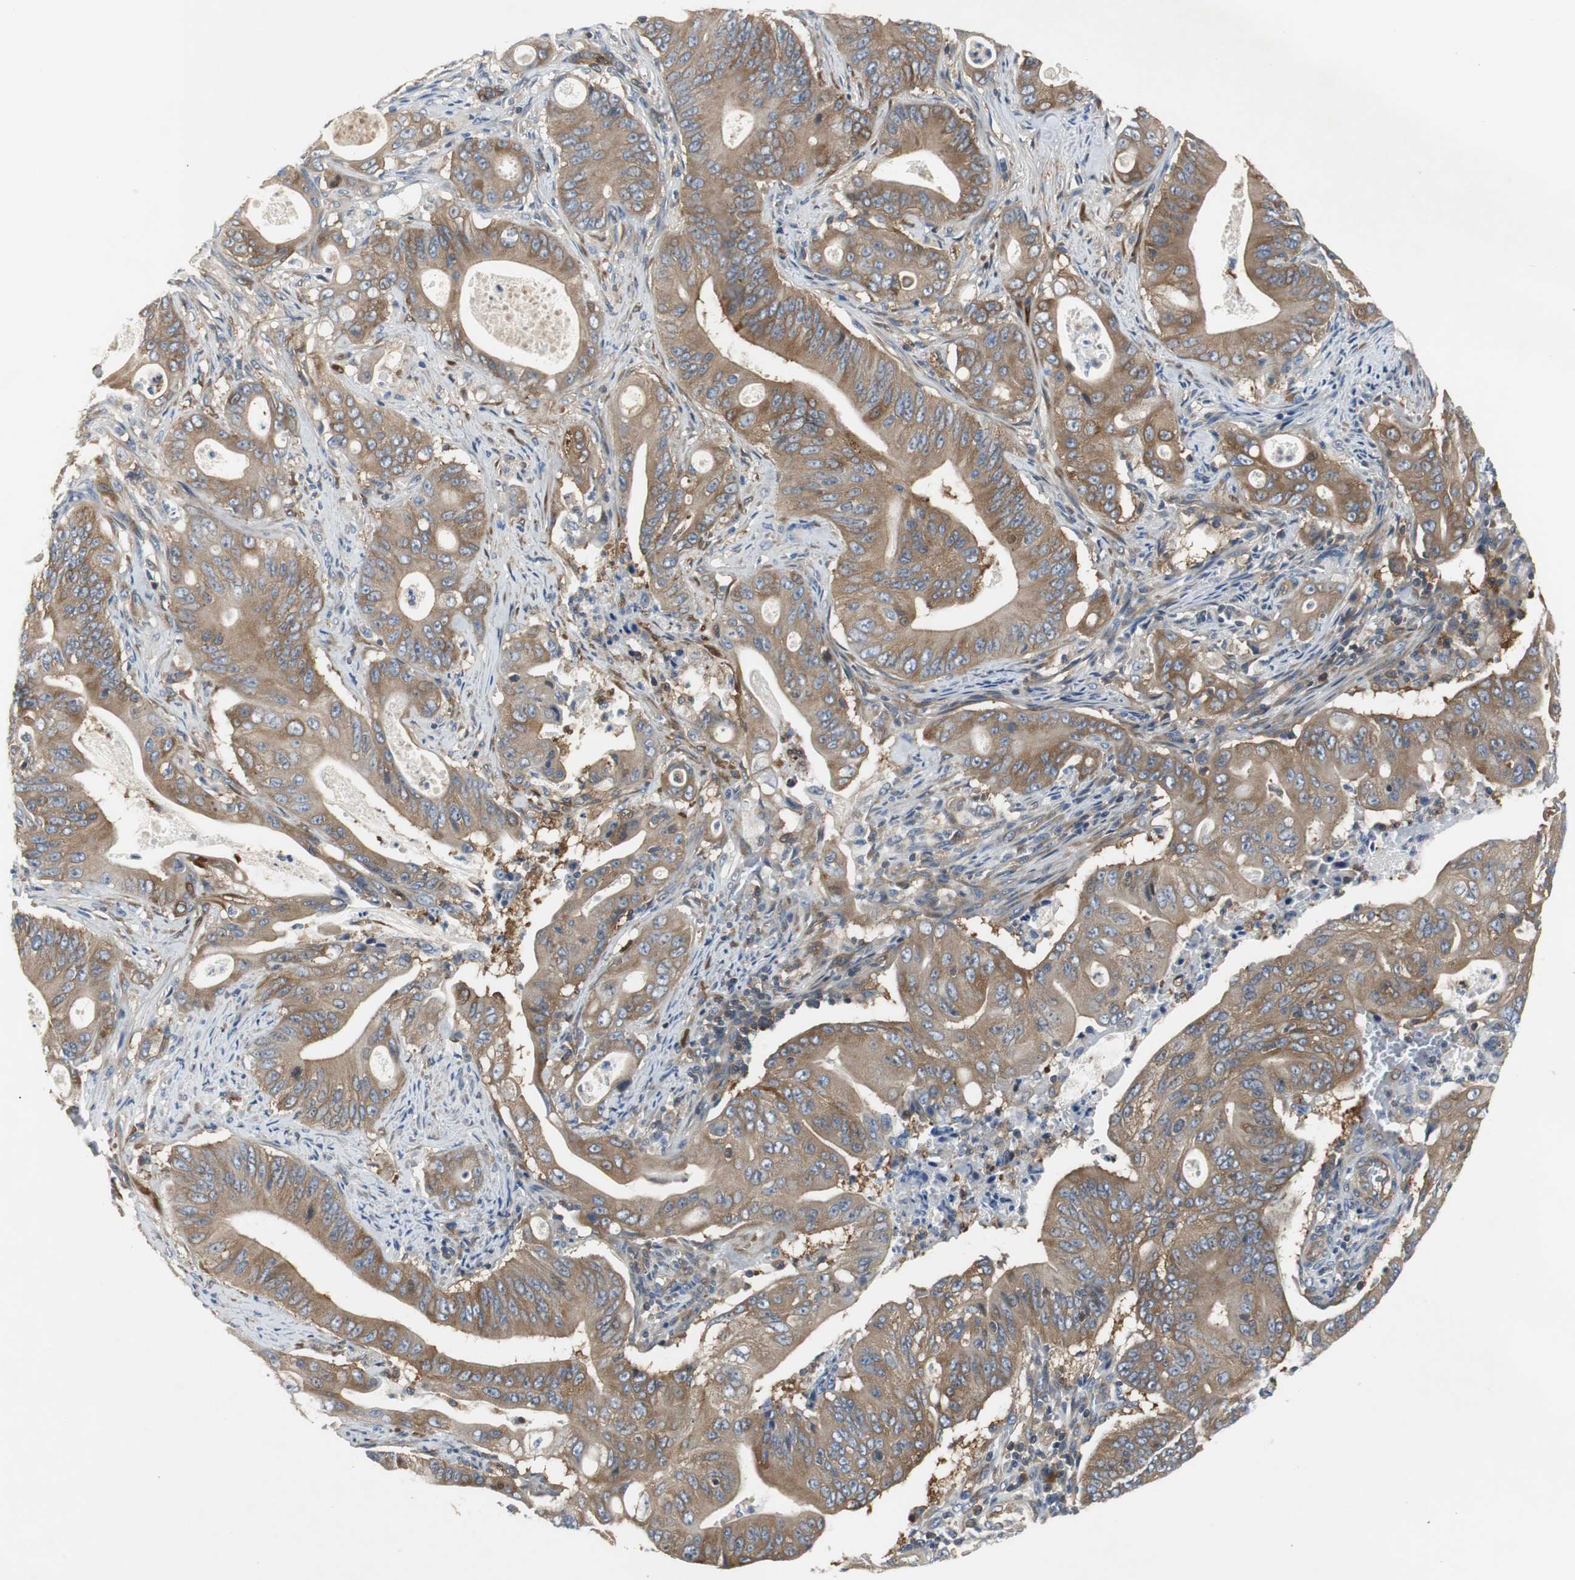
{"staining": {"intensity": "strong", "quantity": ">75%", "location": "cytoplasmic/membranous"}, "tissue": "pancreatic cancer", "cell_type": "Tumor cells", "image_type": "cancer", "snomed": [{"axis": "morphology", "description": "Normal tissue, NOS"}, {"axis": "topography", "description": "Lymph node"}], "caption": "IHC image of pancreatic cancer stained for a protein (brown), which reveals high levels of strong cytoplasmic/membranous positivity in about >75% of tumor cells.", "gene": "GYS1", "patient": {"sex": "male", "age": 62}}